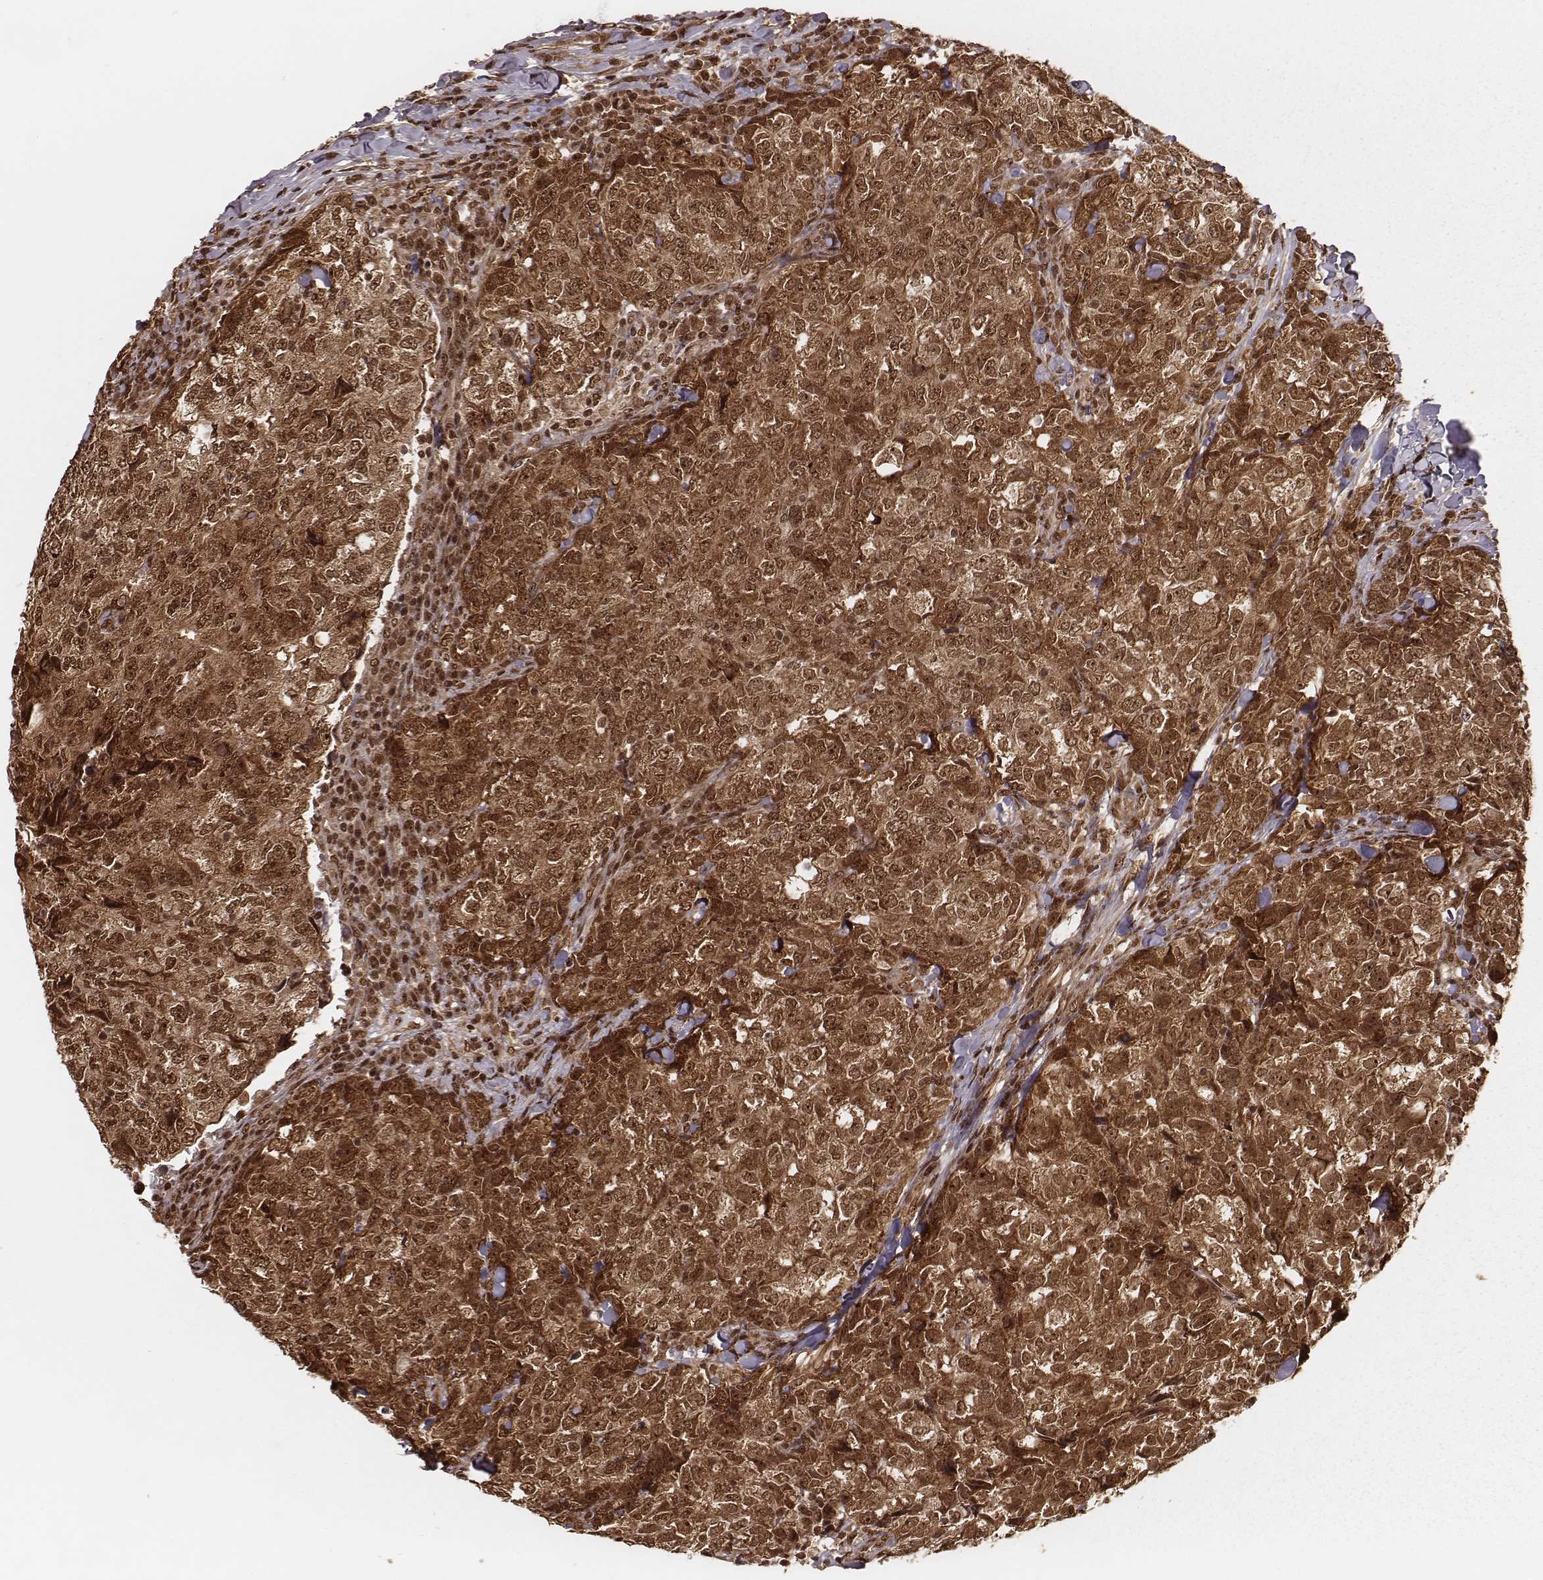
{"staining": {"intensity": "moderate", "quantity": ">75%", "location": "cytoplasmic/membranous,nuclear"}, "tissue": "breast cancer", "cell_type": "Tumor cells", "image_type": "cancer", "snomed": [{"axis": "morphology", "description": "Duct carcinoma"}, {"axis": "topography", "description": "Breast"}], "caption": "A brown stain shows moderate cytoplasmic/membranous and nuclear expression of a protein in human breast cancer (intraductal carcinoma) tumor cells.", "gene": "NFX1", "patient": {"sex": "female", "age": 30}}